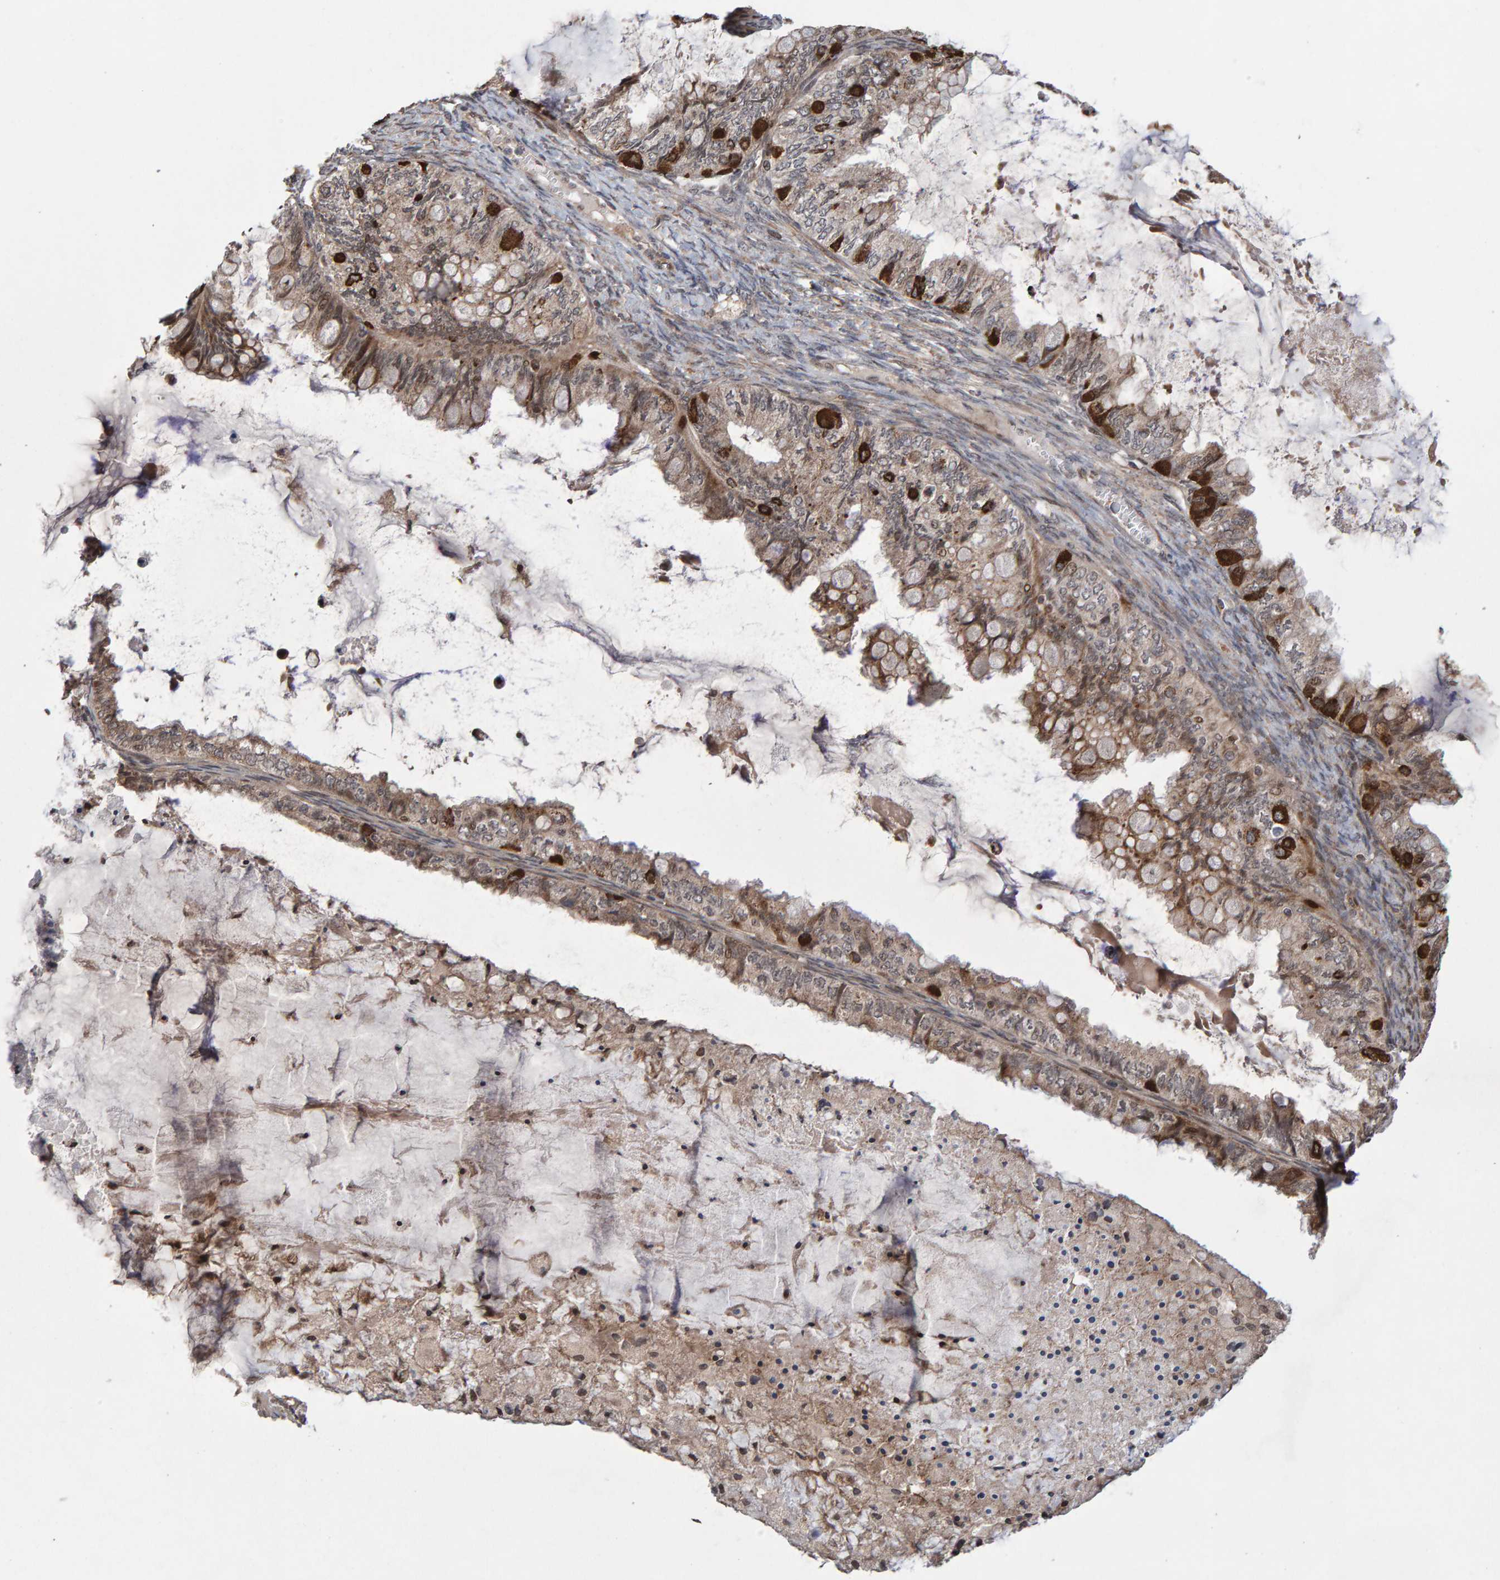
{"staining": {"intensity": "strong", "quantity": ">75%", "location": "cytoplasmic/membranous"}, "tissue": "ovarian cancer", "cell_type": "Tumor cells", "image_type": "cancer", "snomed": [{"axis": "morphology", "description": "Cystadenocarcinoma, mucinous, NOS"}, {"axis": "topography", "description": "Ovary"}], "caption": "Immunohistochemistry photomicrograph of neoplastic tissue: ovarian cancer stained using IHC reveals high levels of strong protein expression localized specifically in the cytoplasmic/membranous of tumor cells, appearing as a cytoplasmic/membranous brown color.", "gene": "PECR", "patient": {"sex": "female", "age": 80}}